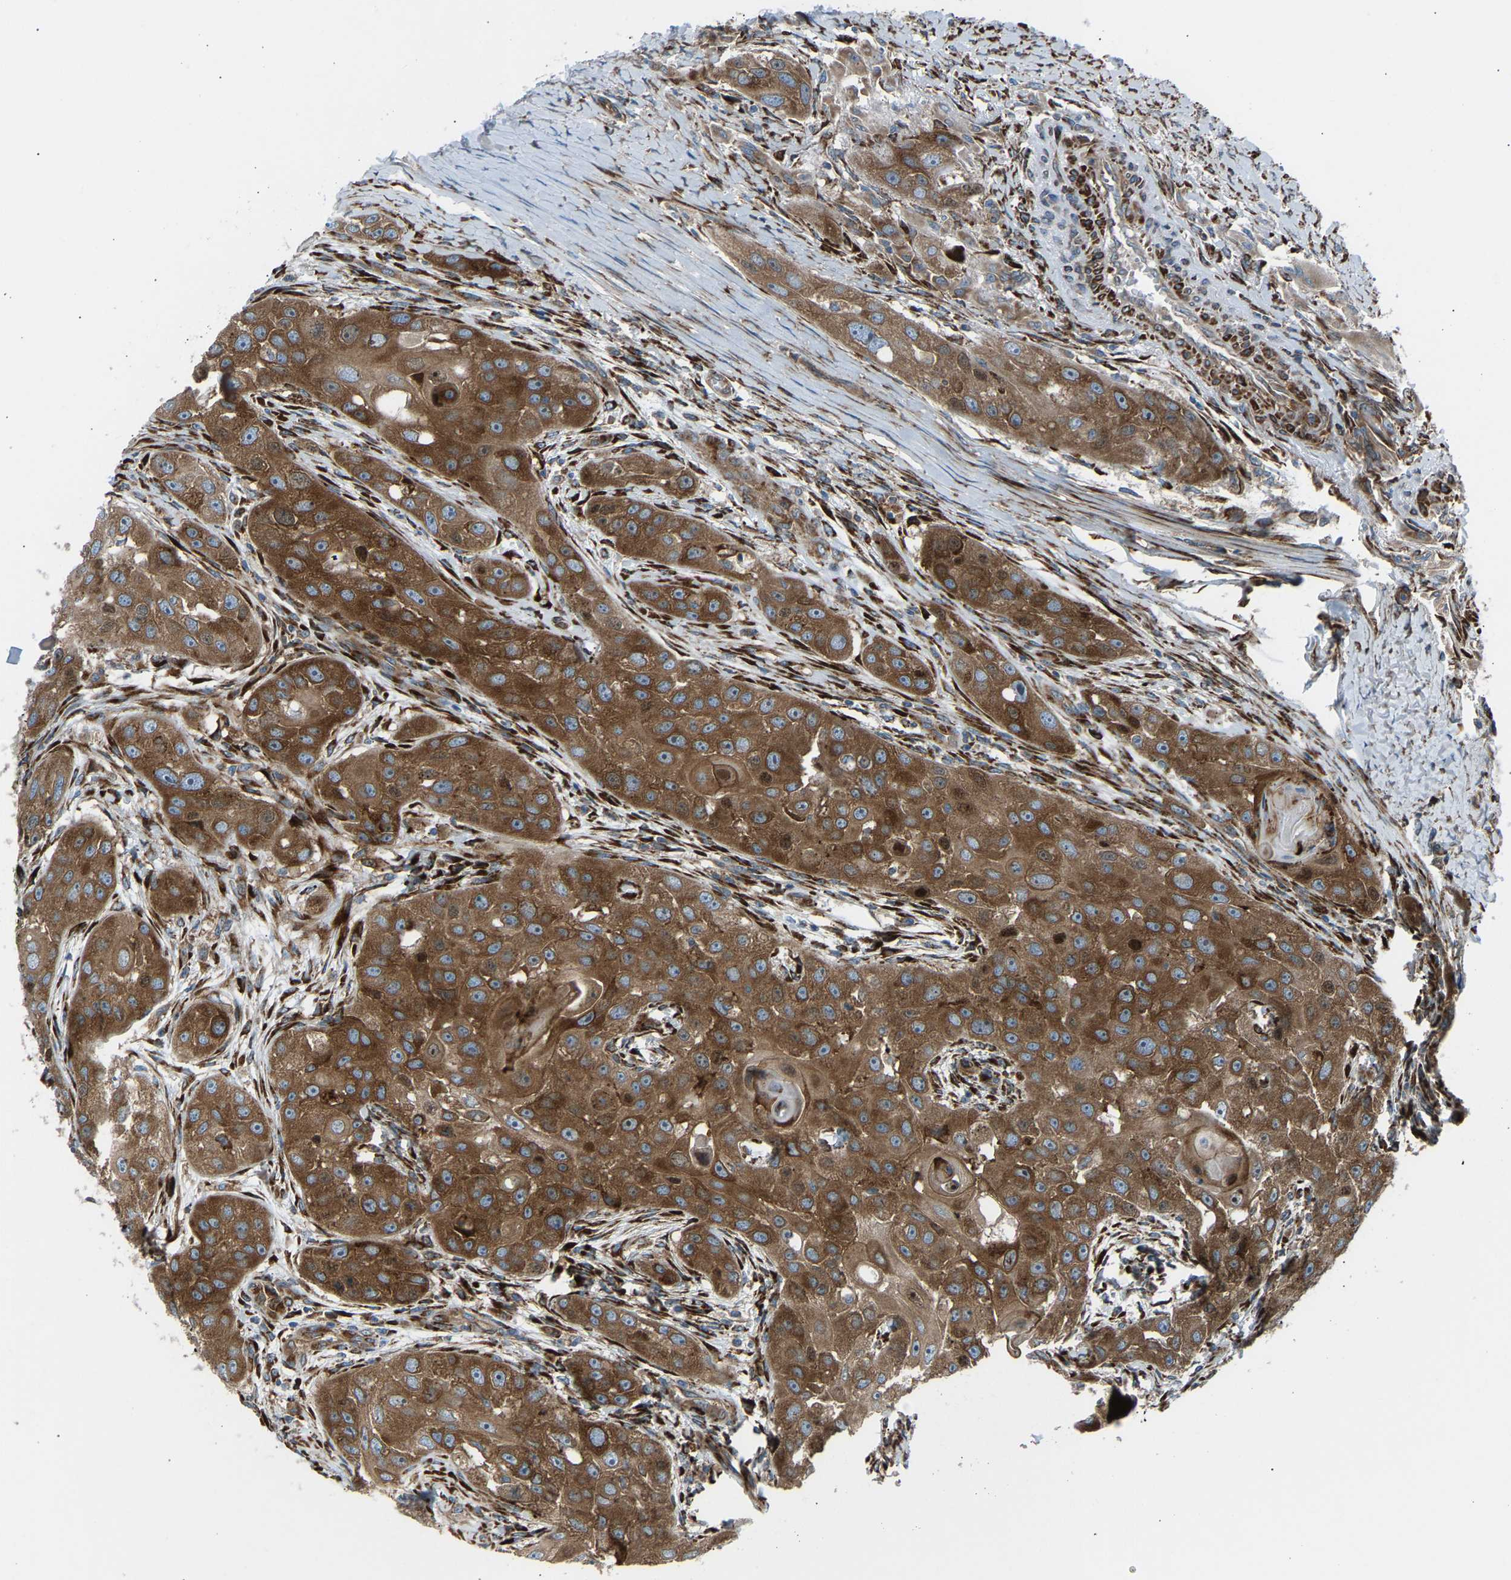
{"staining": {"intensity": "strong", "quantity": ">75%", "location": "cytoplasmic/membranous"}, "tissue": "head and neck cancer", "cell_type": "Tumor cells", "image_type": "cancer", "snomed": [{"axis": "morphology", "description": "Normal tissue, NOS"}, {"axis": "morphology", "description": "Squamous cell carcinoma, NOS"}, {"axis": "topography", "description": "Skeletal muscle"}, {"axis": "topography", "description": "Head-Neck"}], "caption": "Squamous cell carcinoma (head and neck) was stained to show a protein in brown. There is high levels of strong cytoplasmic/membranous positivity in approximately >75% of tumor cells.", "gene": "VPS41", "patient": {"sex": "male", "age": 51}}